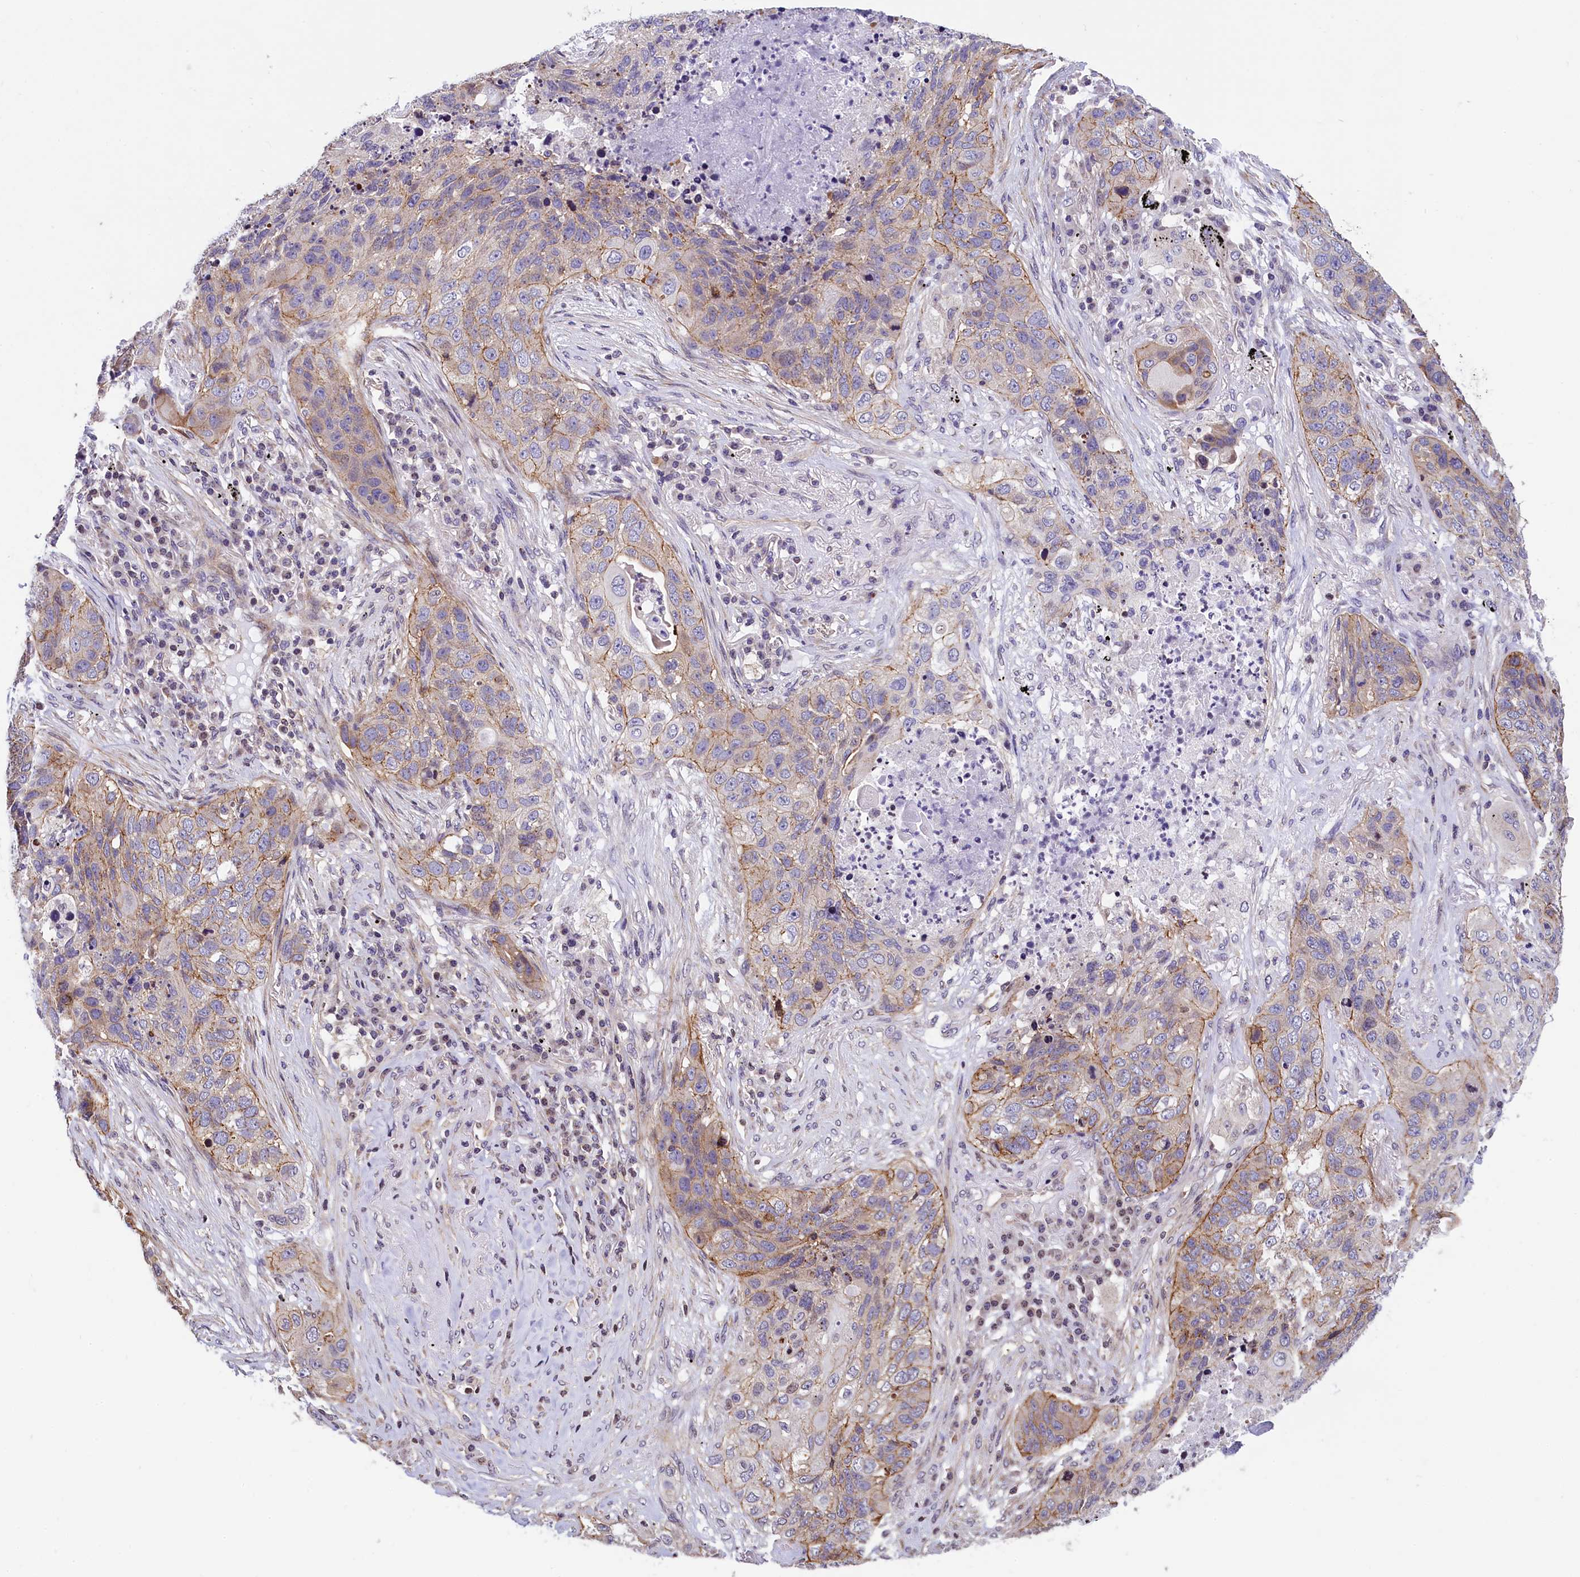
{"staining": {"intensity": "weak", "quantity": "25%-75%", "location": "cytoplasmic/membranous"}, "tissue": "lung cancer", "cell_type": "Tumor cells", "image_type": "cancer", "snomed": [{"axis": "morphology", "description": "Squamous cell carcinoma, NOS"}, {"axis": "topography", "description": "Lung"}], "caption": "A histopathology image of human lung squamous cell carcinoma stained for a protein shows weak cytoplasmic/membranous brown staining in tumor cells. The staining is performed using DAB brown chromogen to label protein expression. The nuclei are counter-stained blue using hematoxylin.", "gene": "ZNF2", "patient": {"sex": "female", "age": 63}}